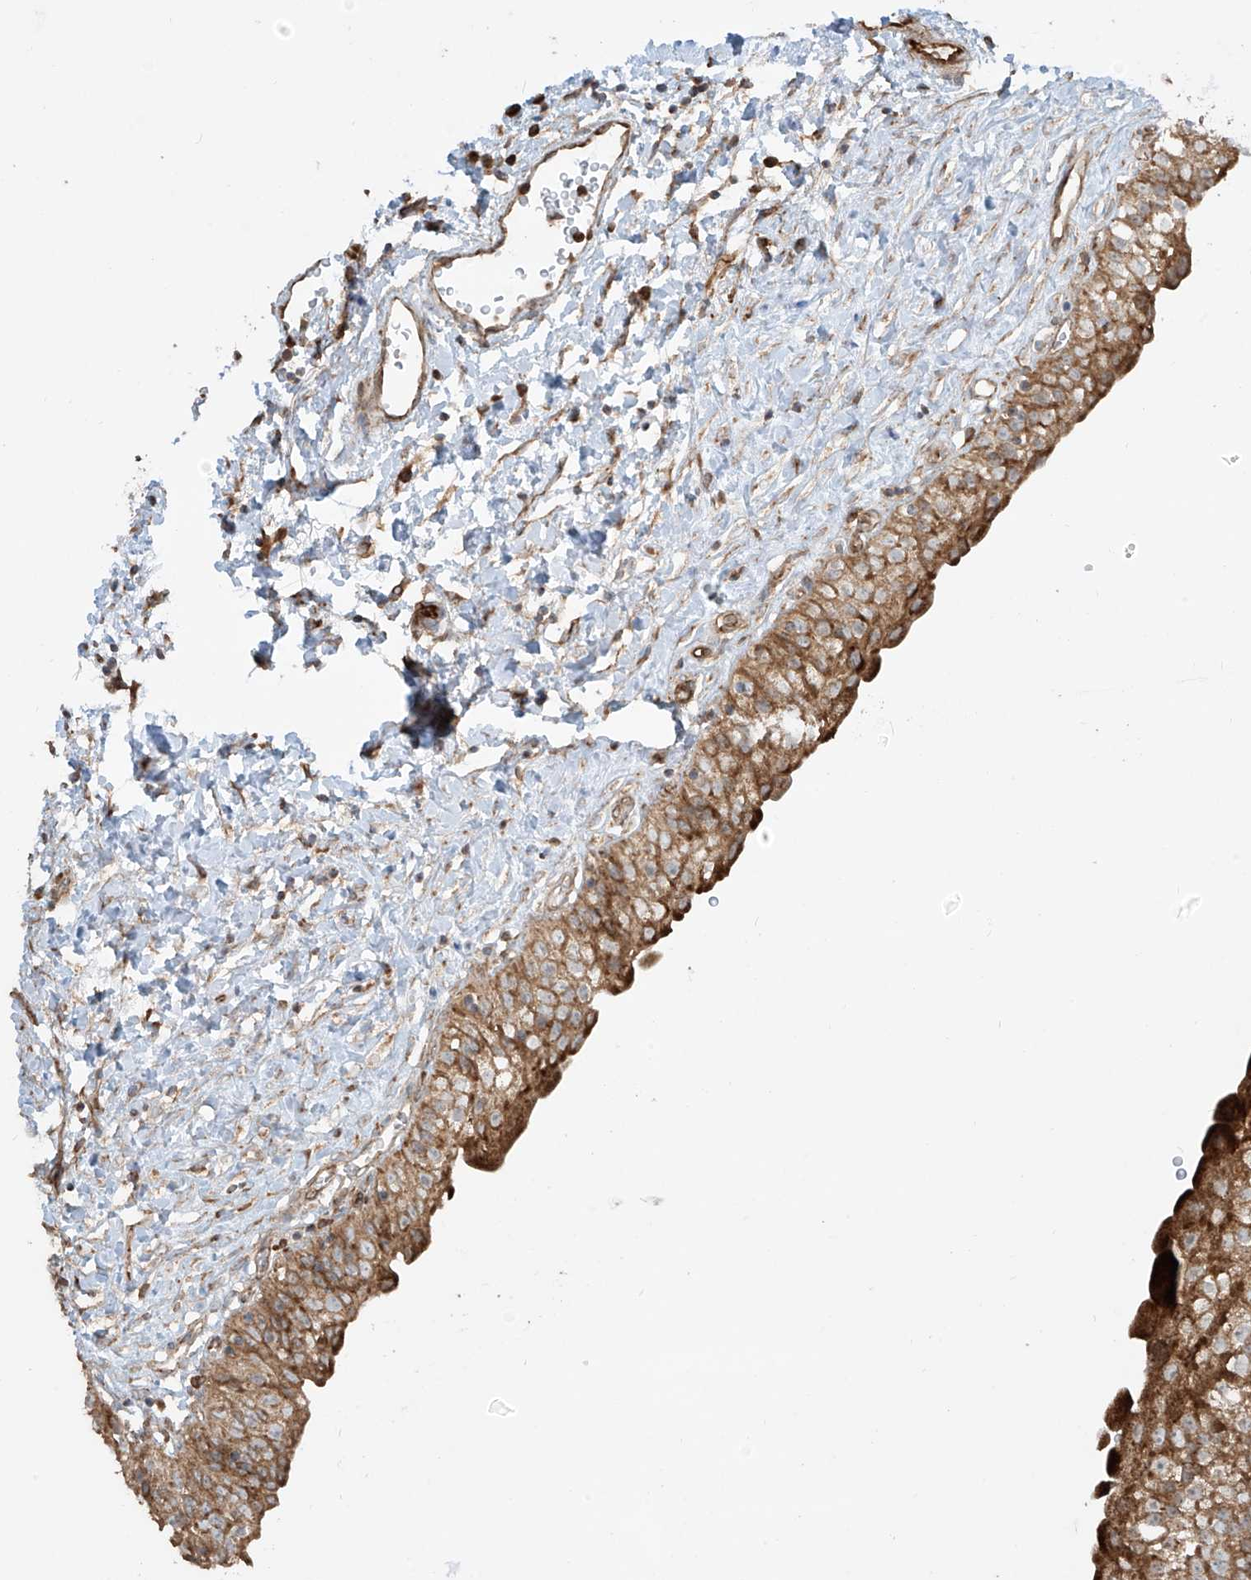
{"staining": {"intensity": "strong", "quantity": ">75%", "location": "cytoplasmic/membranous"}, "tissue": "urinary bladder", "cell_type": "Urothelial cells", "image_type": "normal", "snomed": [{"axis": "morphology", "description": "Normal tissue, NOS"}, {"axis": "topography", "description": "Urinary bladder"}], "caption": "Protein staining of benign urinary bladder reveals strong cytoplasmic/membranous staining in about >75% of urothelial cells. The staining was performed using DAB, with brown indicating positive protein expression. Nuclei are stained blue with hematoxylin.", "gene": "EIF5B", "patient": {"sex": "male", "age": 51}}